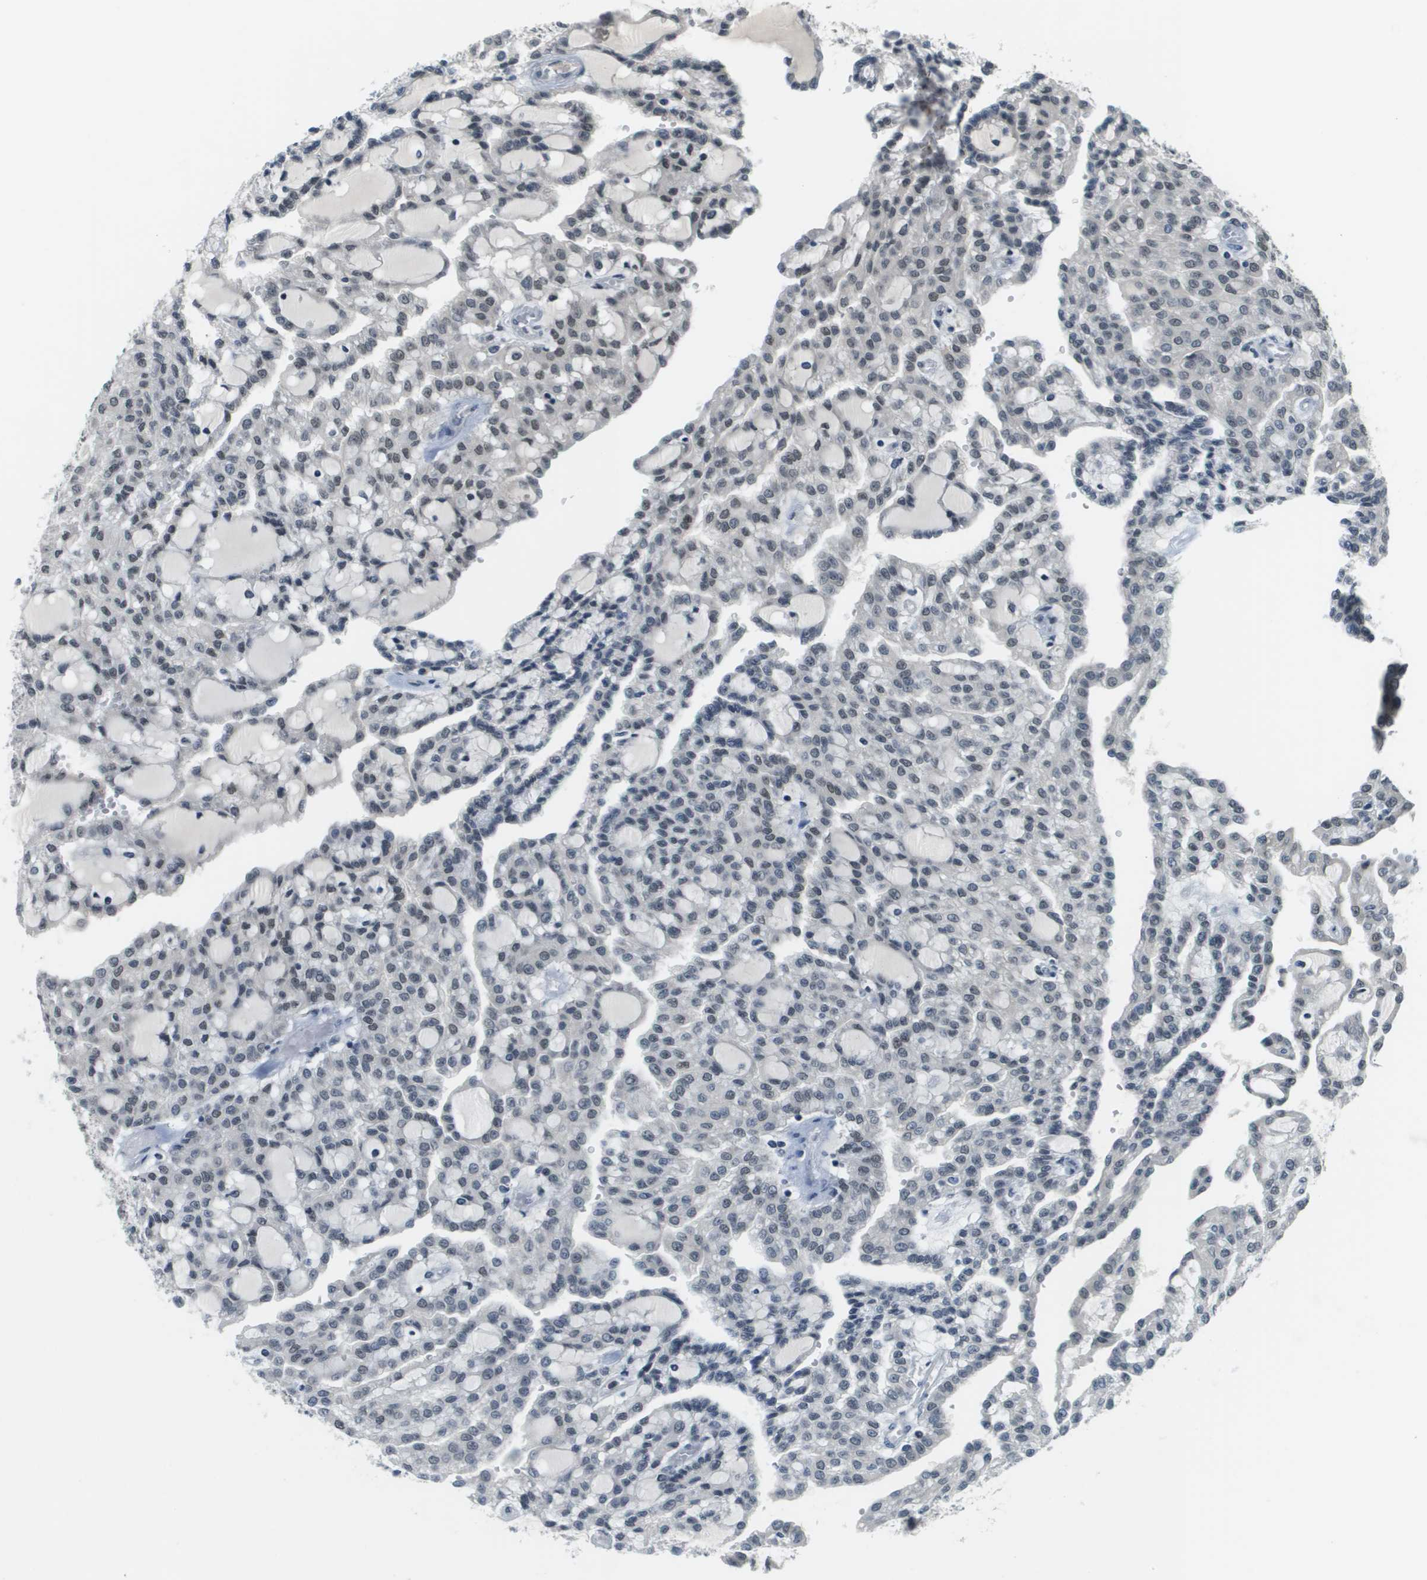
{"staining": {"intensity": "moderate", "quantity": "<25%", "location": "nuclear"}, "tissue": "renal cancer", "cell_type": "Tumor cells", "image_type": "cancer", "snomed": [{"axis": "morphology", "description": "Adenocarcinoma, NOS"}, {"axis": "topography", "description": "Kidney"}], "caption": "Renal cancer (adenocarcinoma) stained with immunohistochemistry reveals moderate nuclear staining in approximately <25% of tumor cells.", "gene": "CBX5", "patient": {"sex": "male", "age": 63}}